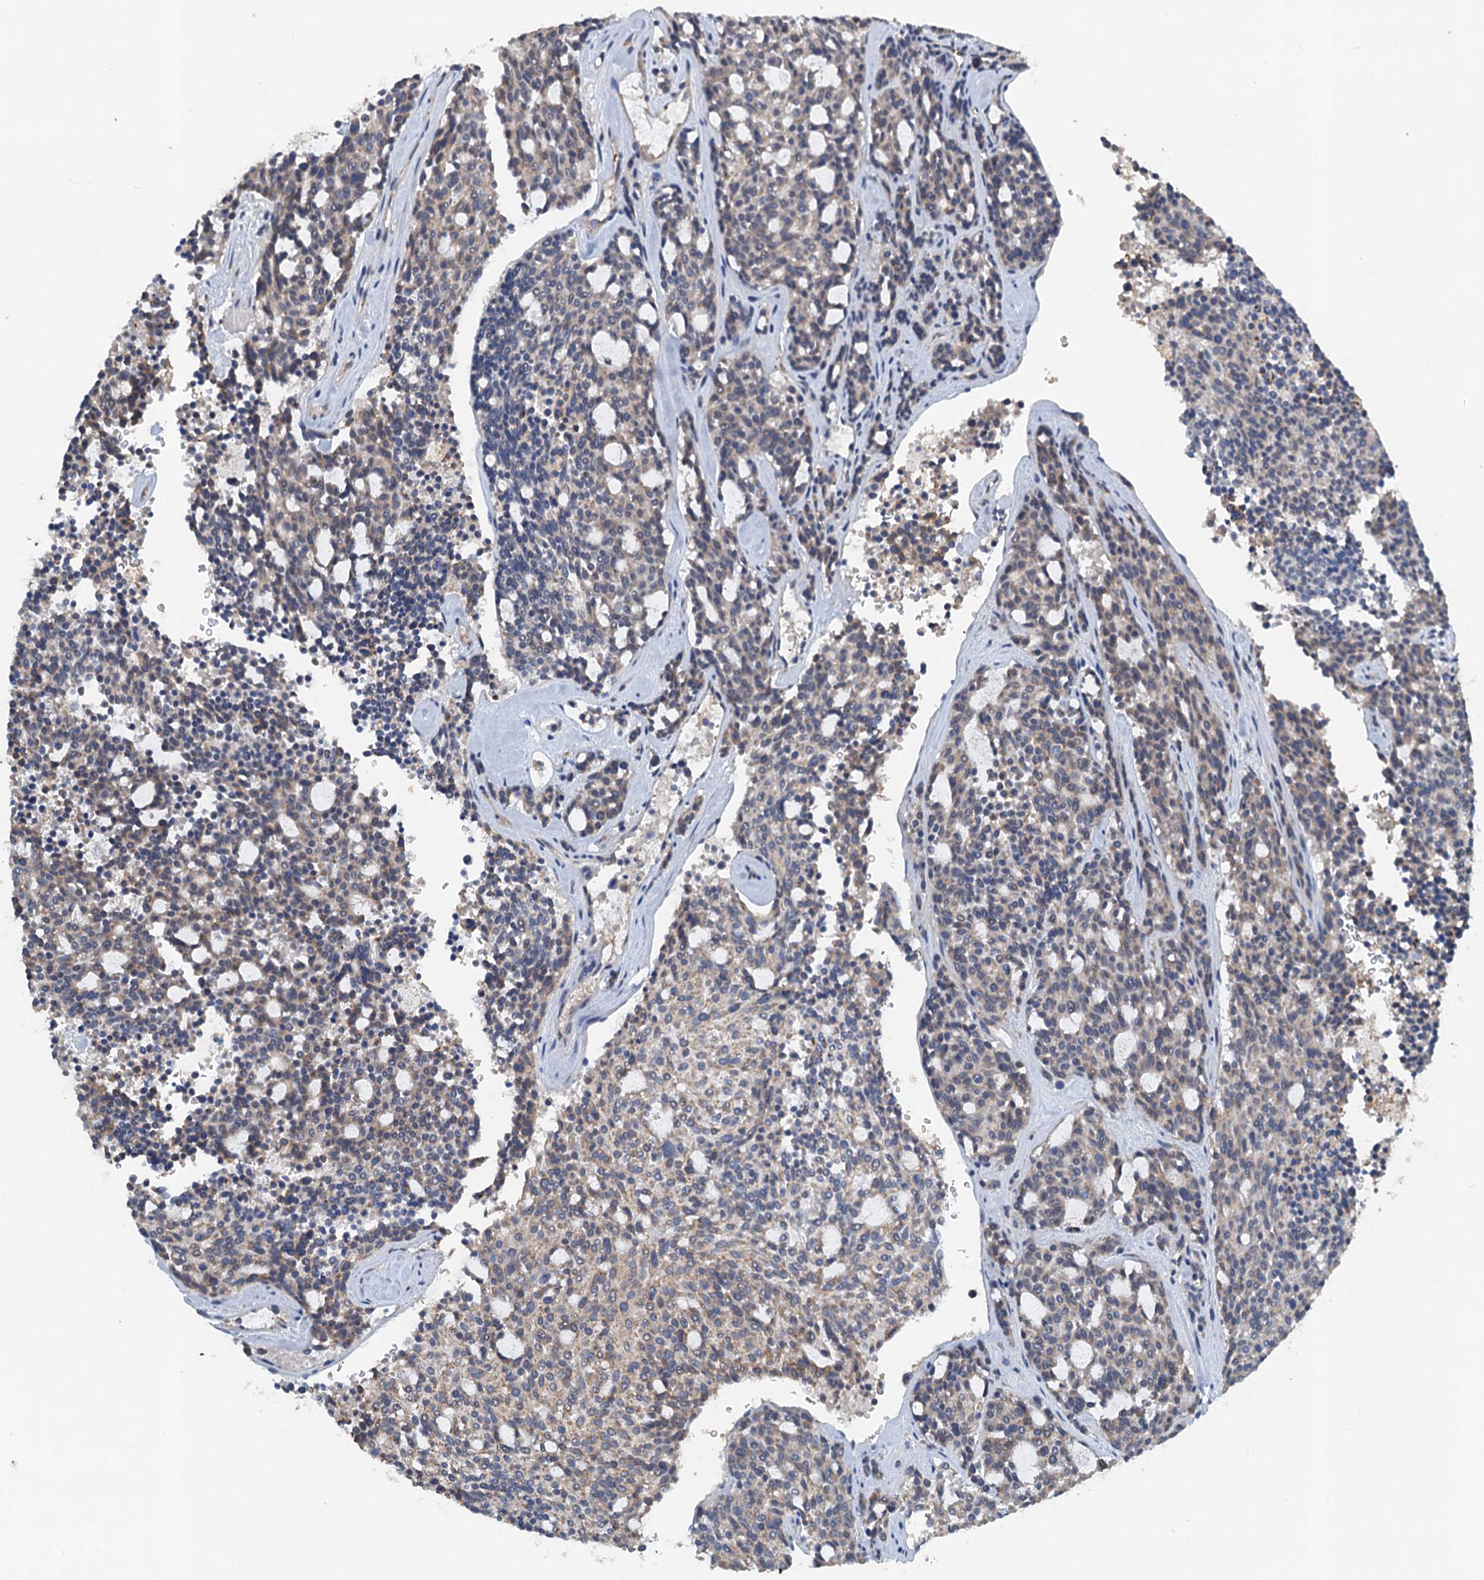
{"staining": {"intensity": "weak", "quantity": "<25%", "location": "cytoplasmic/membranous"}, "tissue": "carcinoid", "cell_type": "Tumor cells", "image_type": "cancer", "snomed": [{"axis": "morphology", "description": "Carcinoid, malignant, NOS"}, {"axis": "topography", "description": "Pancreas"}], "caption": "High power microscopy image of an immunohistochemistry photomicrograph of carcinoid, revealing no significant staining in tumor cells.", "gene": "ZNF606", "patient": {"sex": "female", "age": 54}}